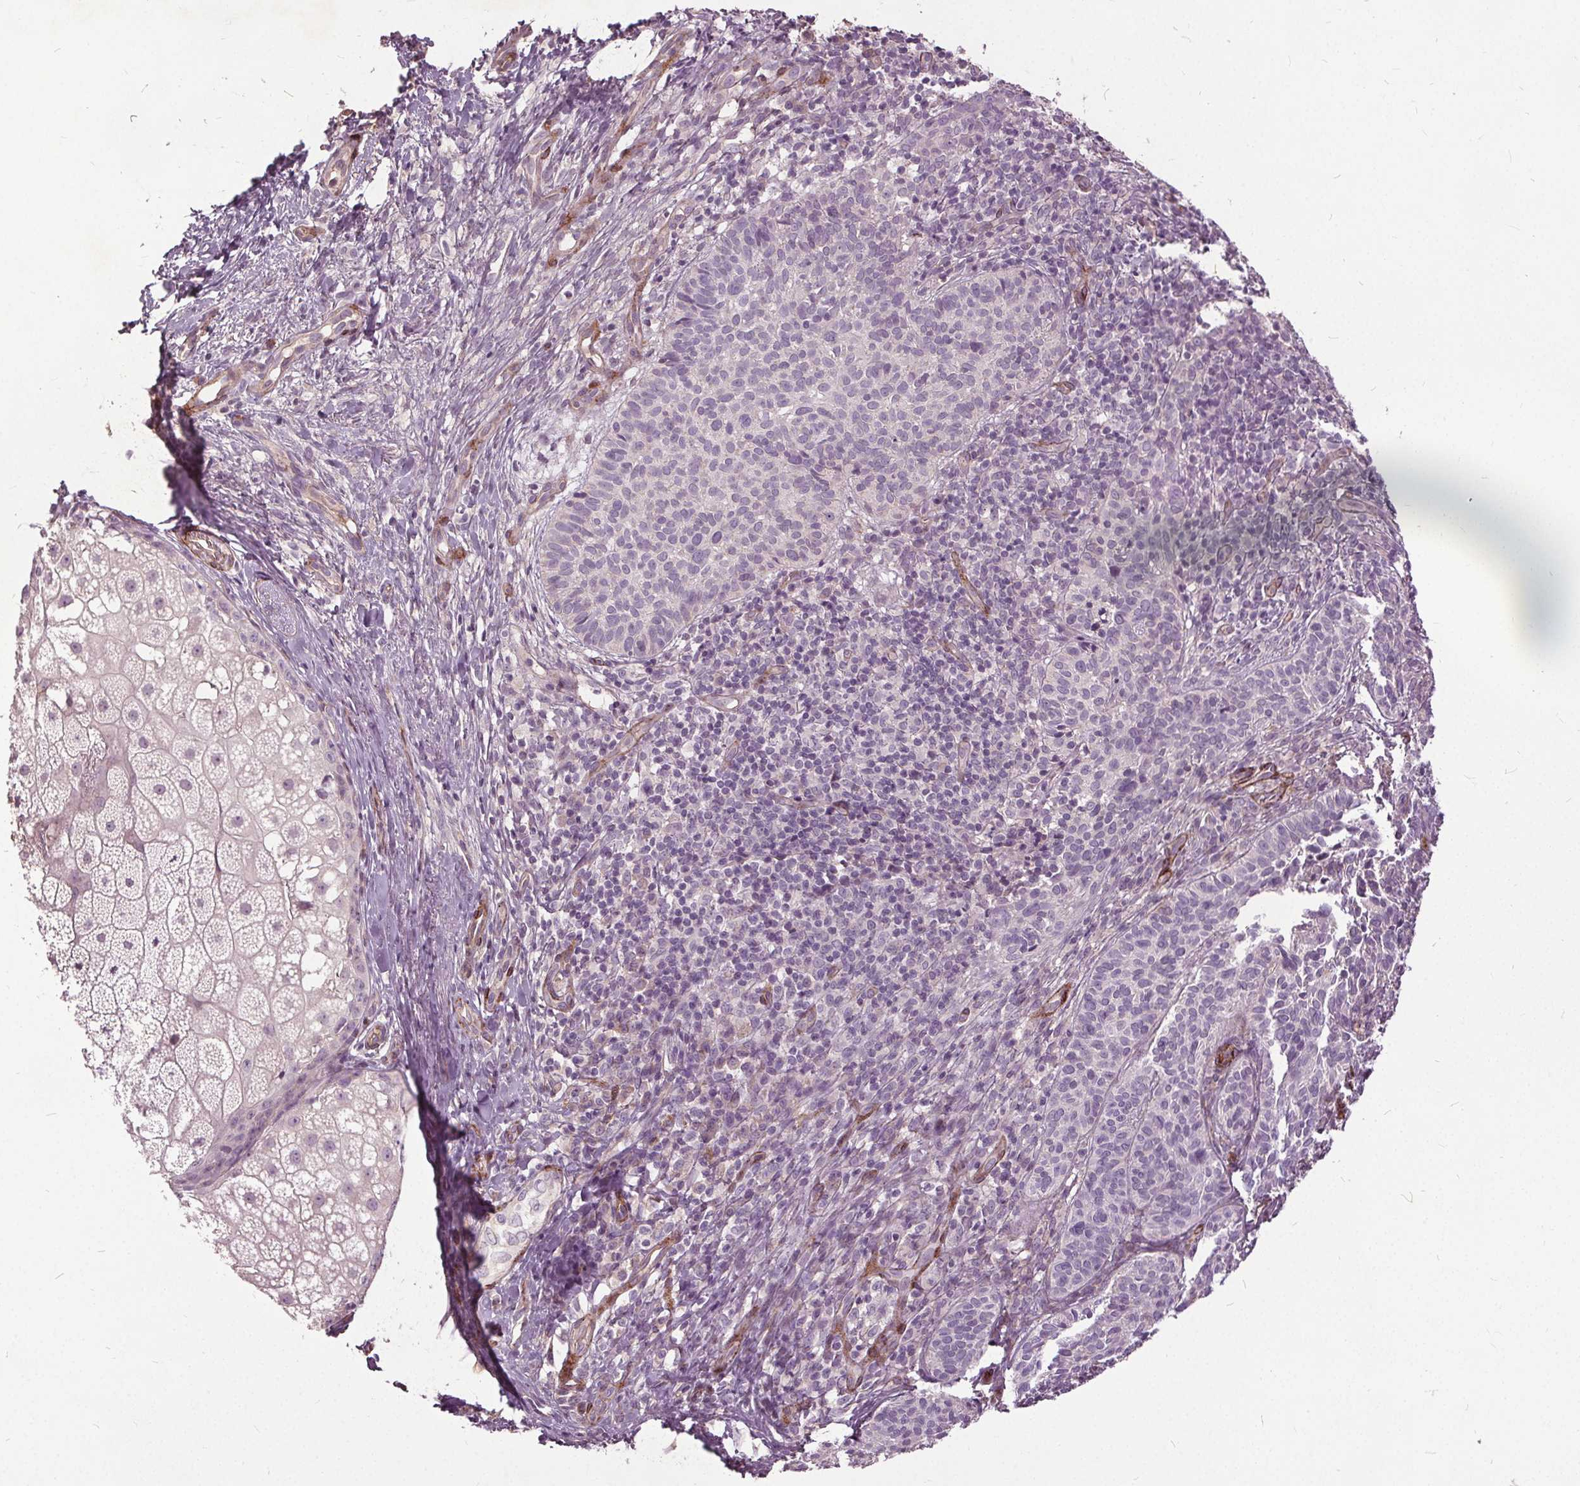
{"staining": {"intensity": "negative", "quantity": "none", "location": "none"}, "tissue": "skin cancer", "cell_type": "Tumor cells", "image_type": "cancer", "snomed": [{"axis": "morphology", "description": "Basal cell carcinoma"}, {"axis": "topography", "description": "Skin"}], "caption": "Immunohistochemistry (IHC) of human skin cancer displays no expression in tumor cells.", "gene": "PDGFD", "patient": {"sex": "male", "age": 57}}